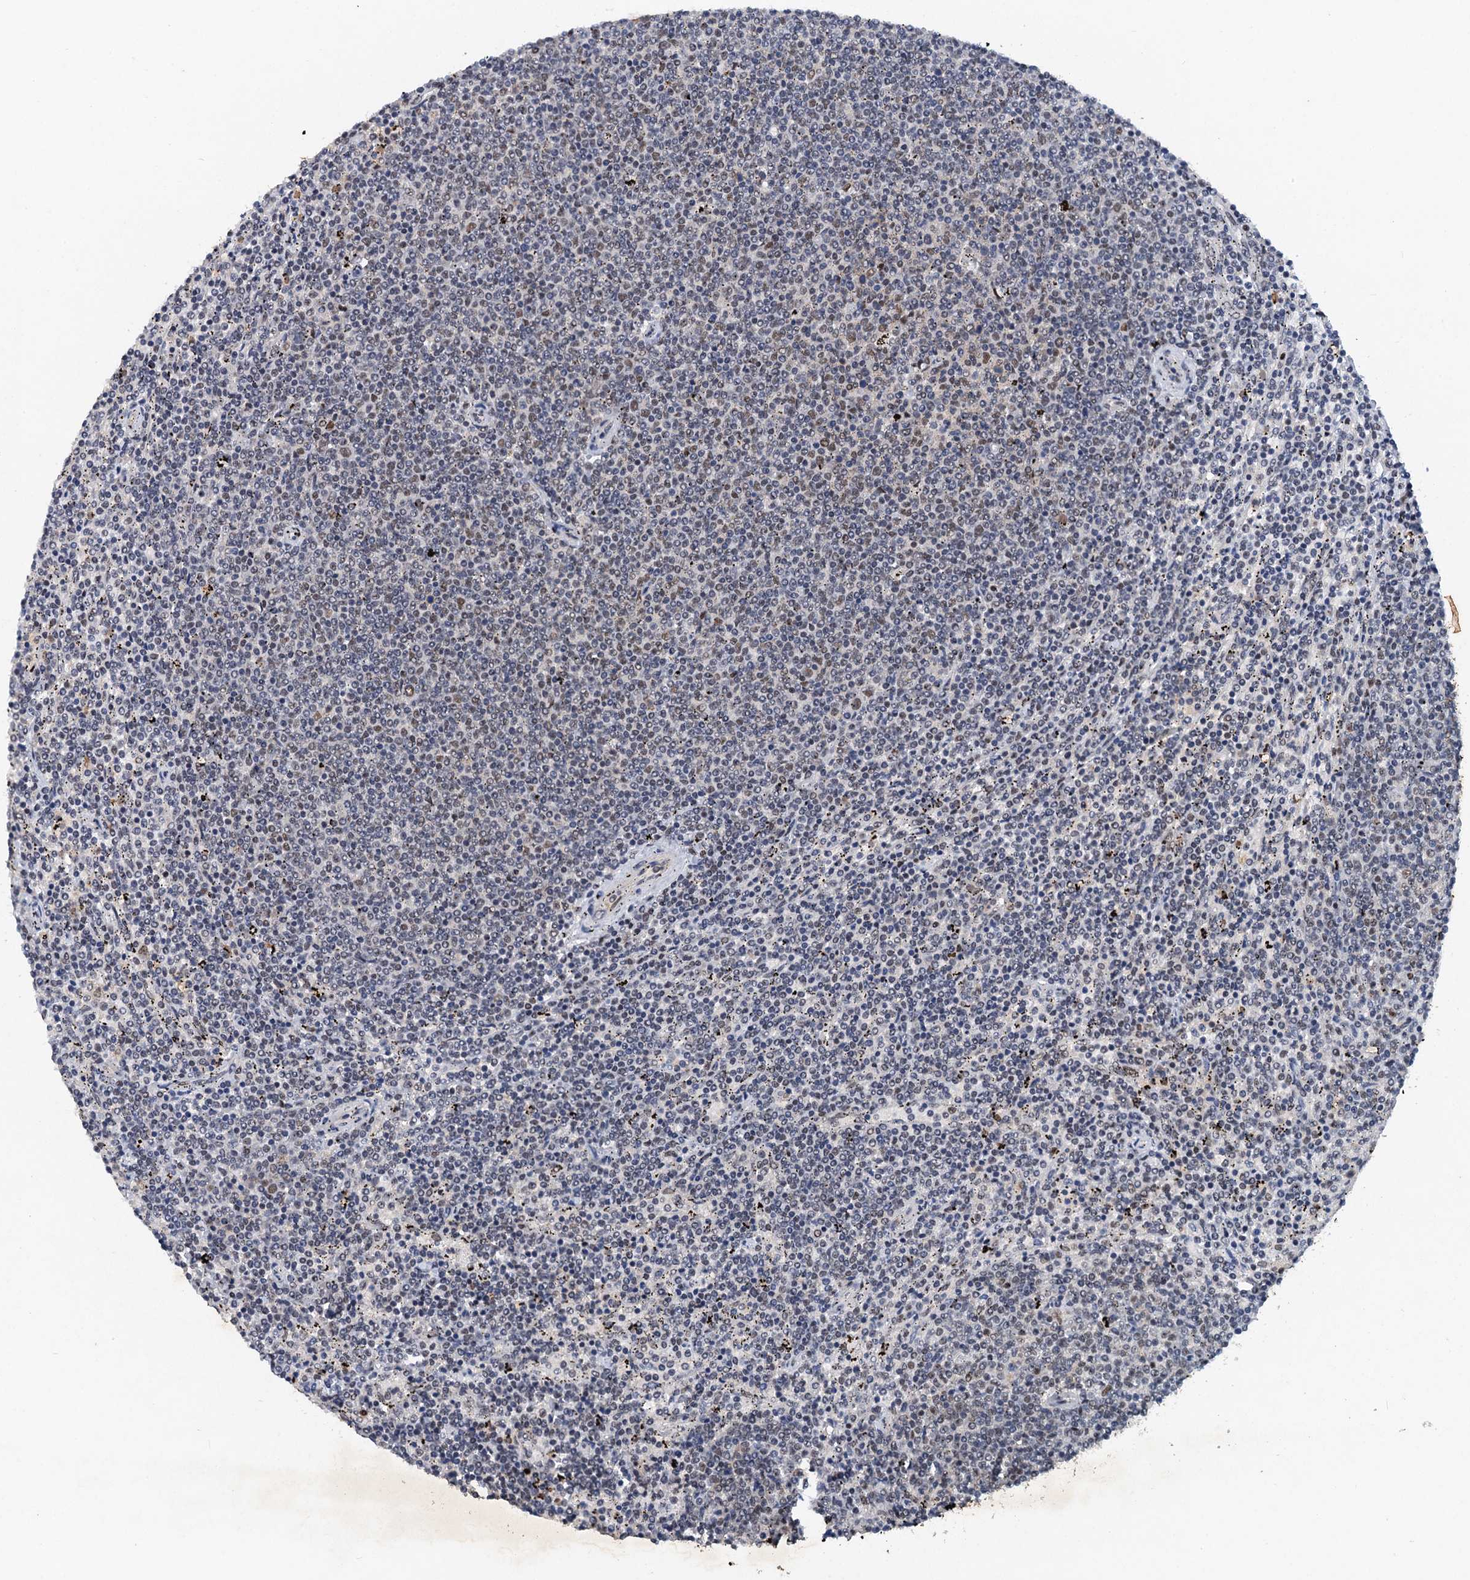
{"staining": {"intensity": "weak", "quantity": "<25%", "location": "nuclear"}, "tissue": "lymphoma", "cell_type": "Tumor cells", "image_type": "cancer", "snomed": [{"axis": "morphology", "description": "Malignant lymphoma, non-Hodgkin's type, Low grade"}, {"axis": "topography", "description": "Spleen"}], "caption": "Histopathology image shows no significant protein expression in tumor cells of low-grade malignant lymphoma, non-Hodgkin's type.", "gene": "CSTF3", "patient": {"sex": "female", "age": 50}}